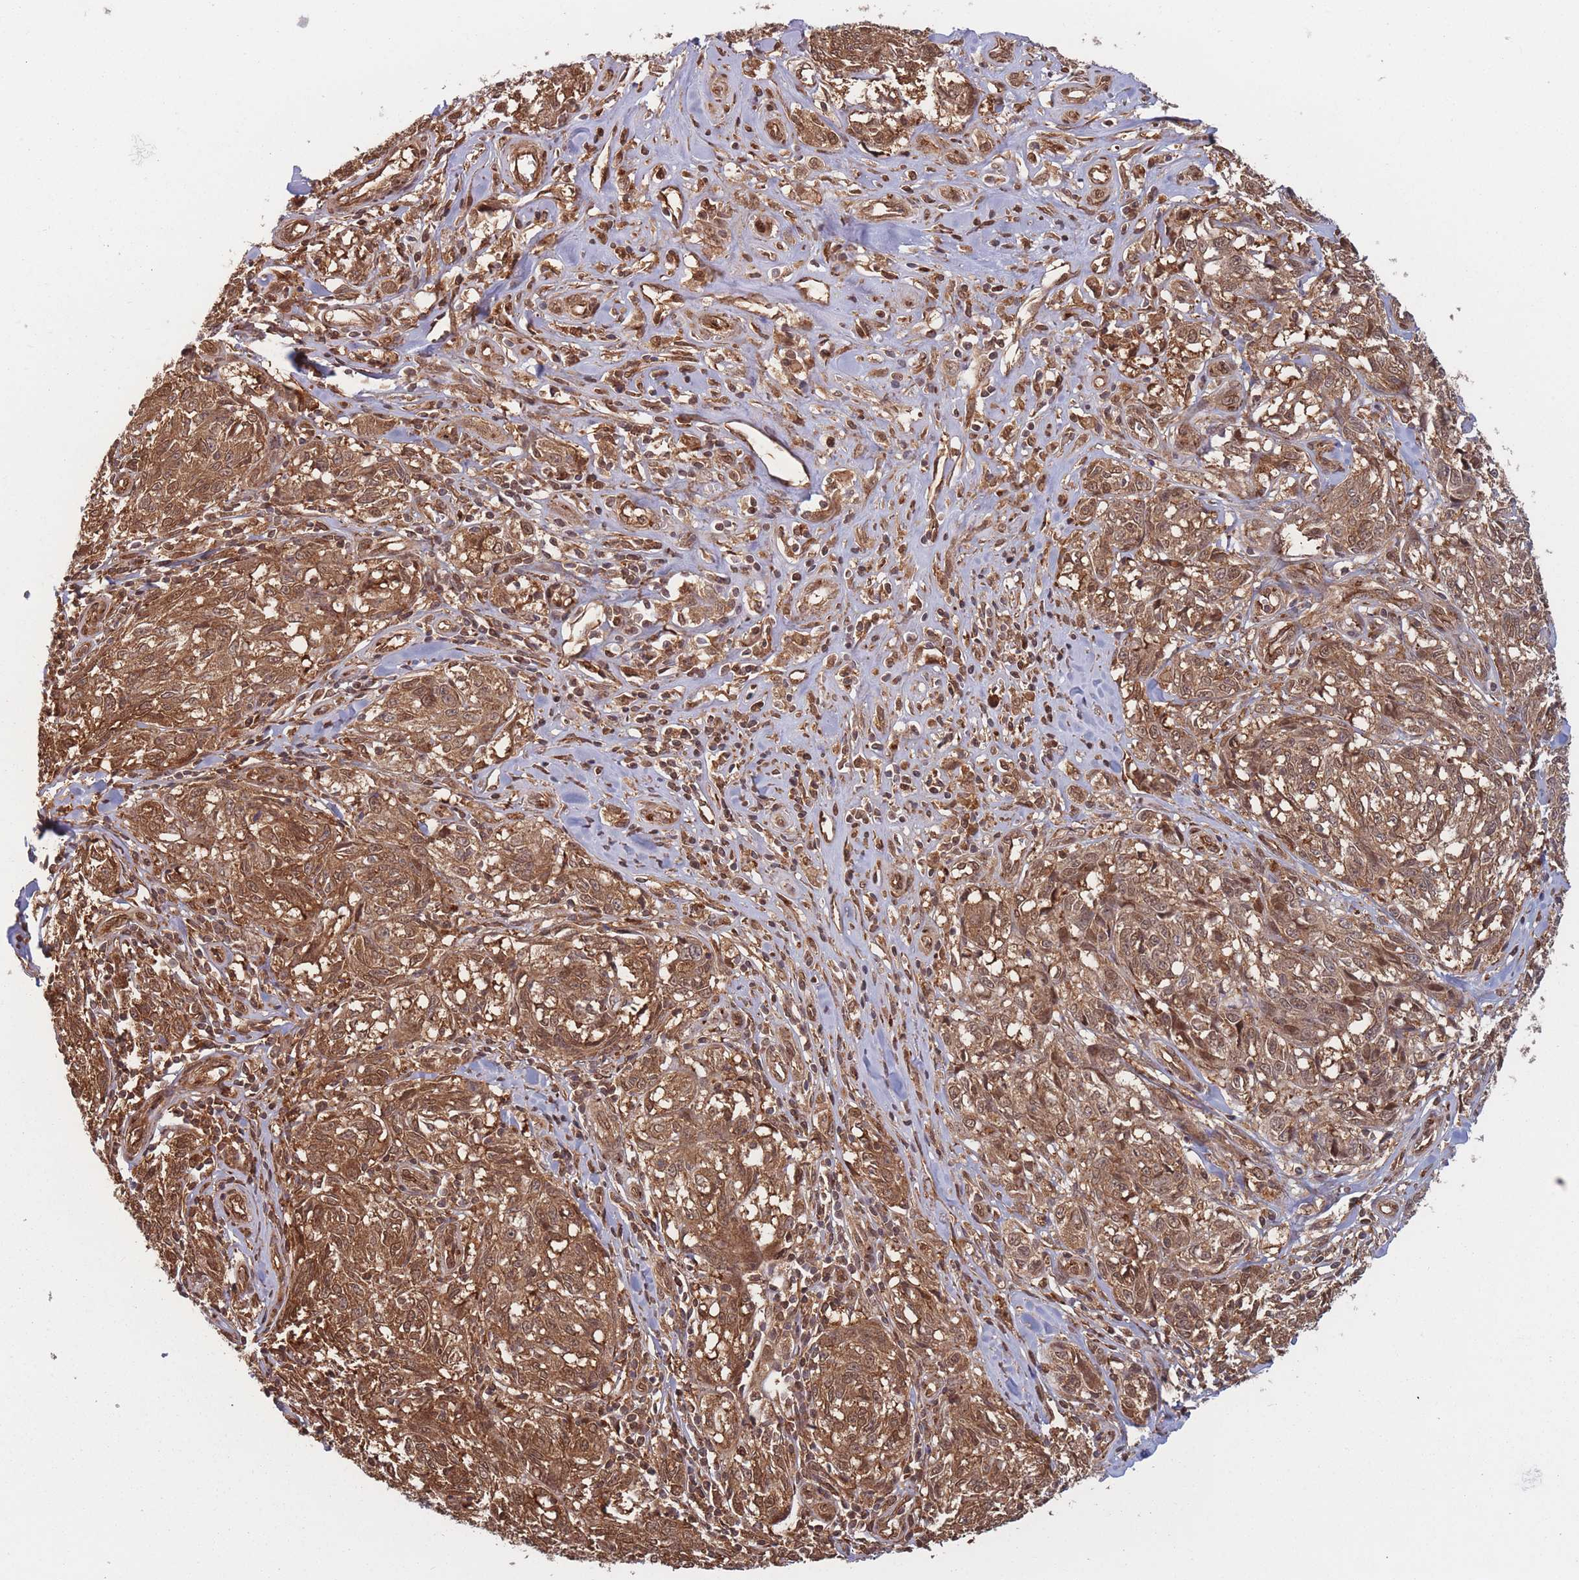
{"staining": {"intensity": "moderate", "quantity": ">75%", "location": "cytoplasmic/membranous,nuclear"}, "tissue": "melanoma", "cell_type": "Tumor cells", "image_type": "cancer", "snomed": [{"axis": "morphology", "description": "Normal tissue, NOS"}, {"axis": "morphology", "description": "Malignant melanoma, NOS"}, {"axis": "topography", "description": "Skin"}], "caption": "Approximately >75% of tumor cells in malignant melanoma exhibit moderate cytoplasmic/membranous and nuclear protein expression as visualized by brown immunohistochemical staining.", "gene": "PODXL2", "patient": {"sex": "female", "age": 64}}